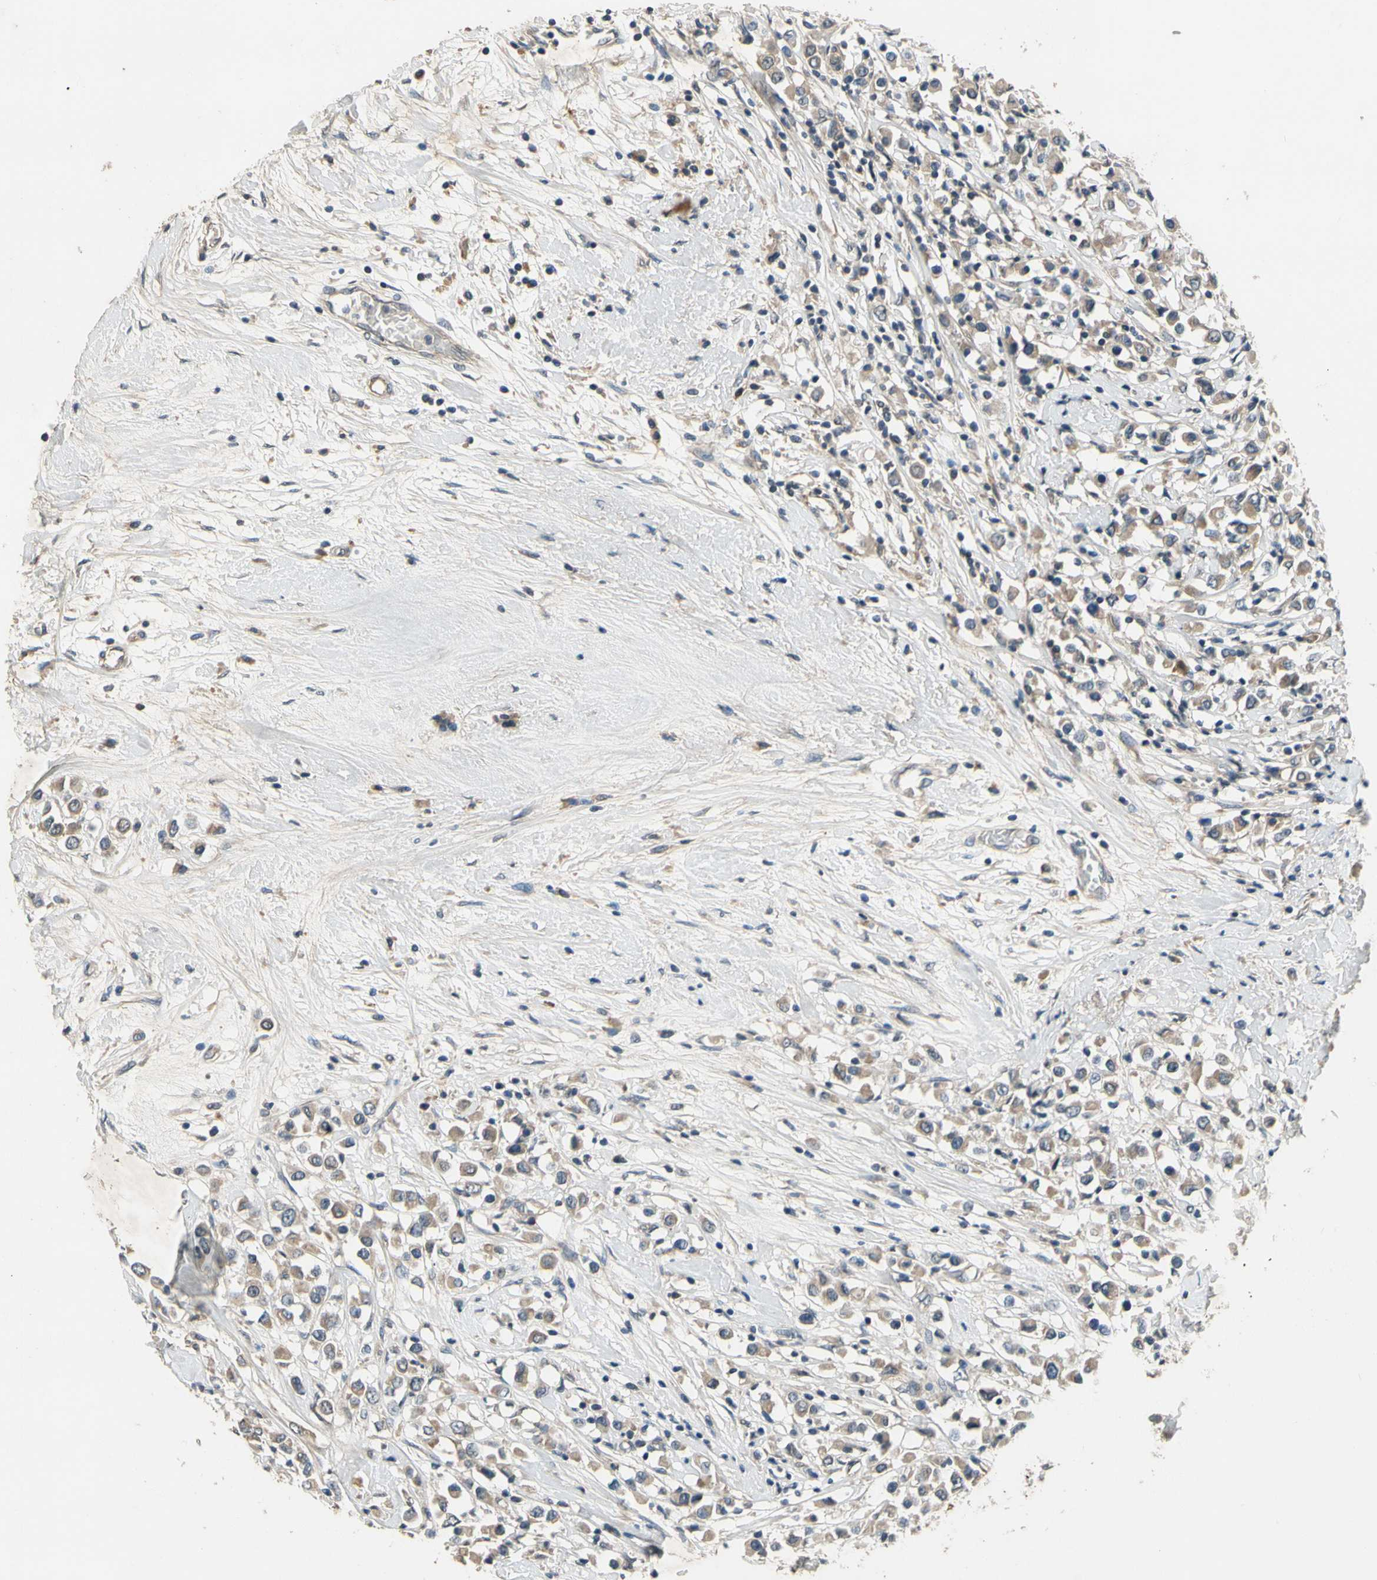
{"staining": {"intensity": "weak", "quantity": ">75%", "location": "cytoplasmic/membranous"}, "tissue": "breast cancer", "cell_type": "Tumor cells", "image_type": "cancer", "snomed": [{"axis": "morphology", "description": "Duct carcinoma"}, {"axis": "topography", "description": "Breast"}], "caption": "Breast cancer was stained to show a protein in brown. There is low levels of weak cytoplasmic/membranous expression in about >75% of tumor cells.", "gene": "ALKBH3", "patient": {"sex": "female", "age": 61}}